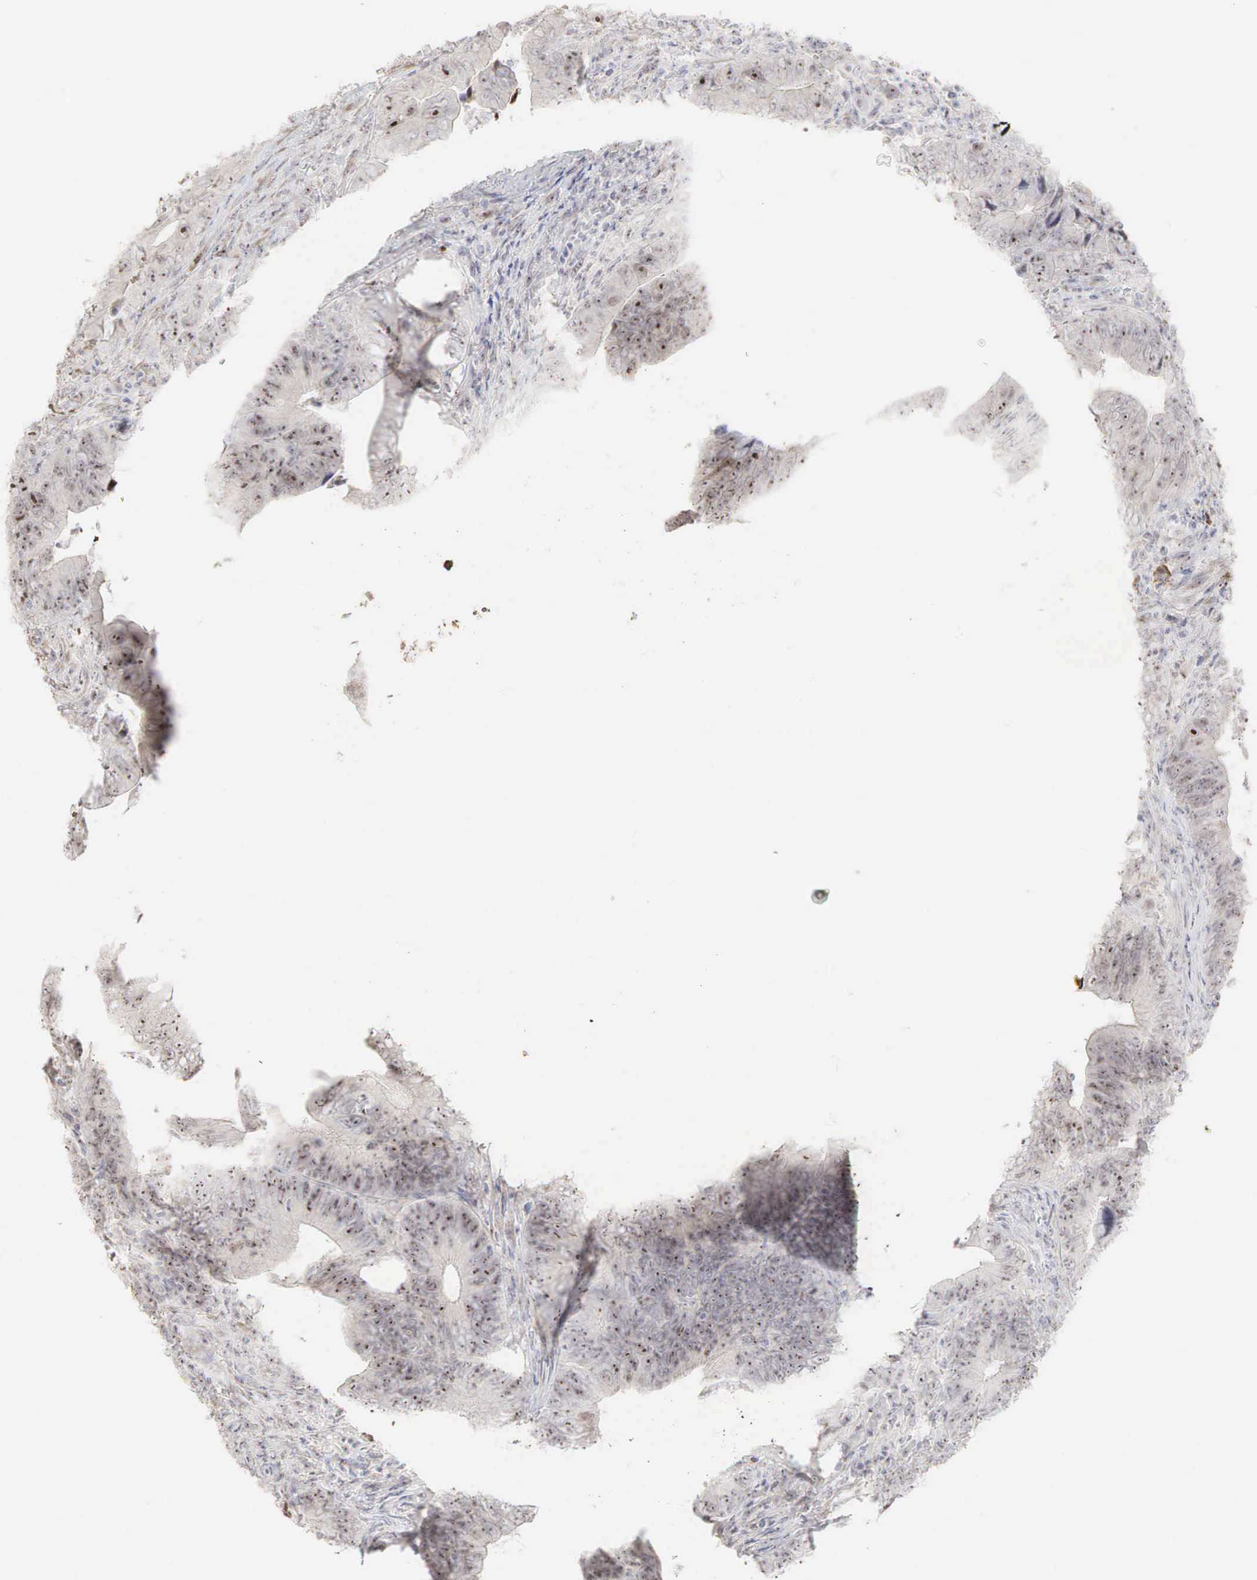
{"staining": {"intensity": "strong", "quantity": "25%-75%", "location": "cytoplasmic/membranous,nuclear"}, "tissue": "colorectal cancer", "cell_type": "Tumor cells", "image_type": "cancer", "snomed": [{"axis": "morphology", "description": "Adenocarcinoma, NOS"}, {"axis": "topography", "description": "Colon"}], "caption": "Adenocarcinoma (colorectal) stained with immunohistochemistry demonstrates strong cytoplasmic/membranous and nuclear positivity in approximately 25%-75% of tumor cells. Nuclei are stained in blue.", "gene": "DKC1", "patient": {"sex": "female", "age": 78}}